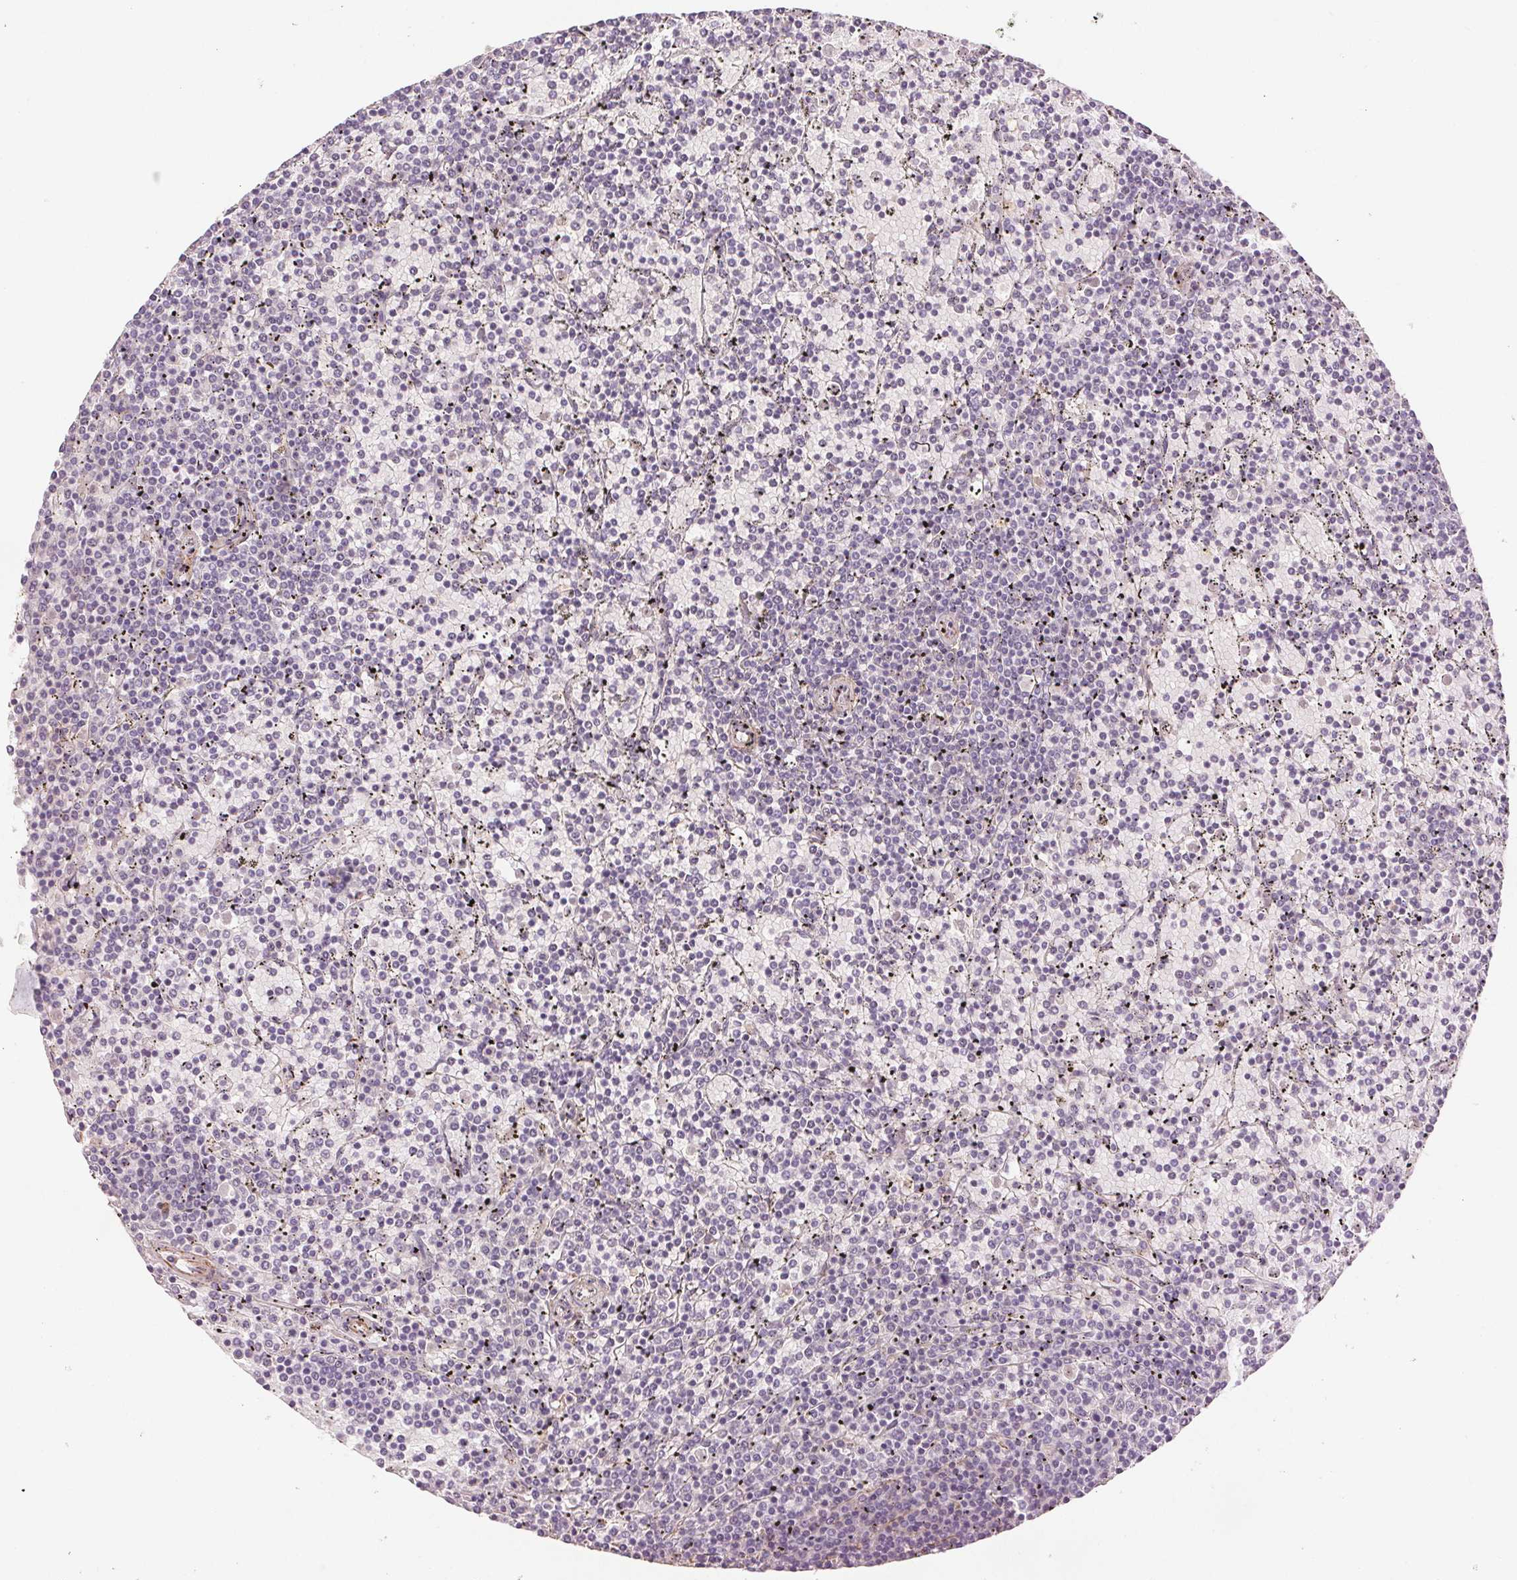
{"staining": {"intensity": "negative", "quantity": "none", "location": "none"}, "tissue": "lymphoma", "cell_type": "Tumor cells", "image_type": "cancer", "snomed": [{"axis": "morphology", "description": "Malignant lymphoma, non-Hodgkin's type, Low grade"}, {"axis": "topography", "description": "Spleen"}], "caption": "This micrograph is of low-grade malignant lymphoma, non-Hodgkin's type stained with IHC to label a protein in brown with the nuclei are counter-stained blue. There is no positivity in tumor cells.", "gene": "FBN1", "patient": {"sex": "female", "age": 77}}